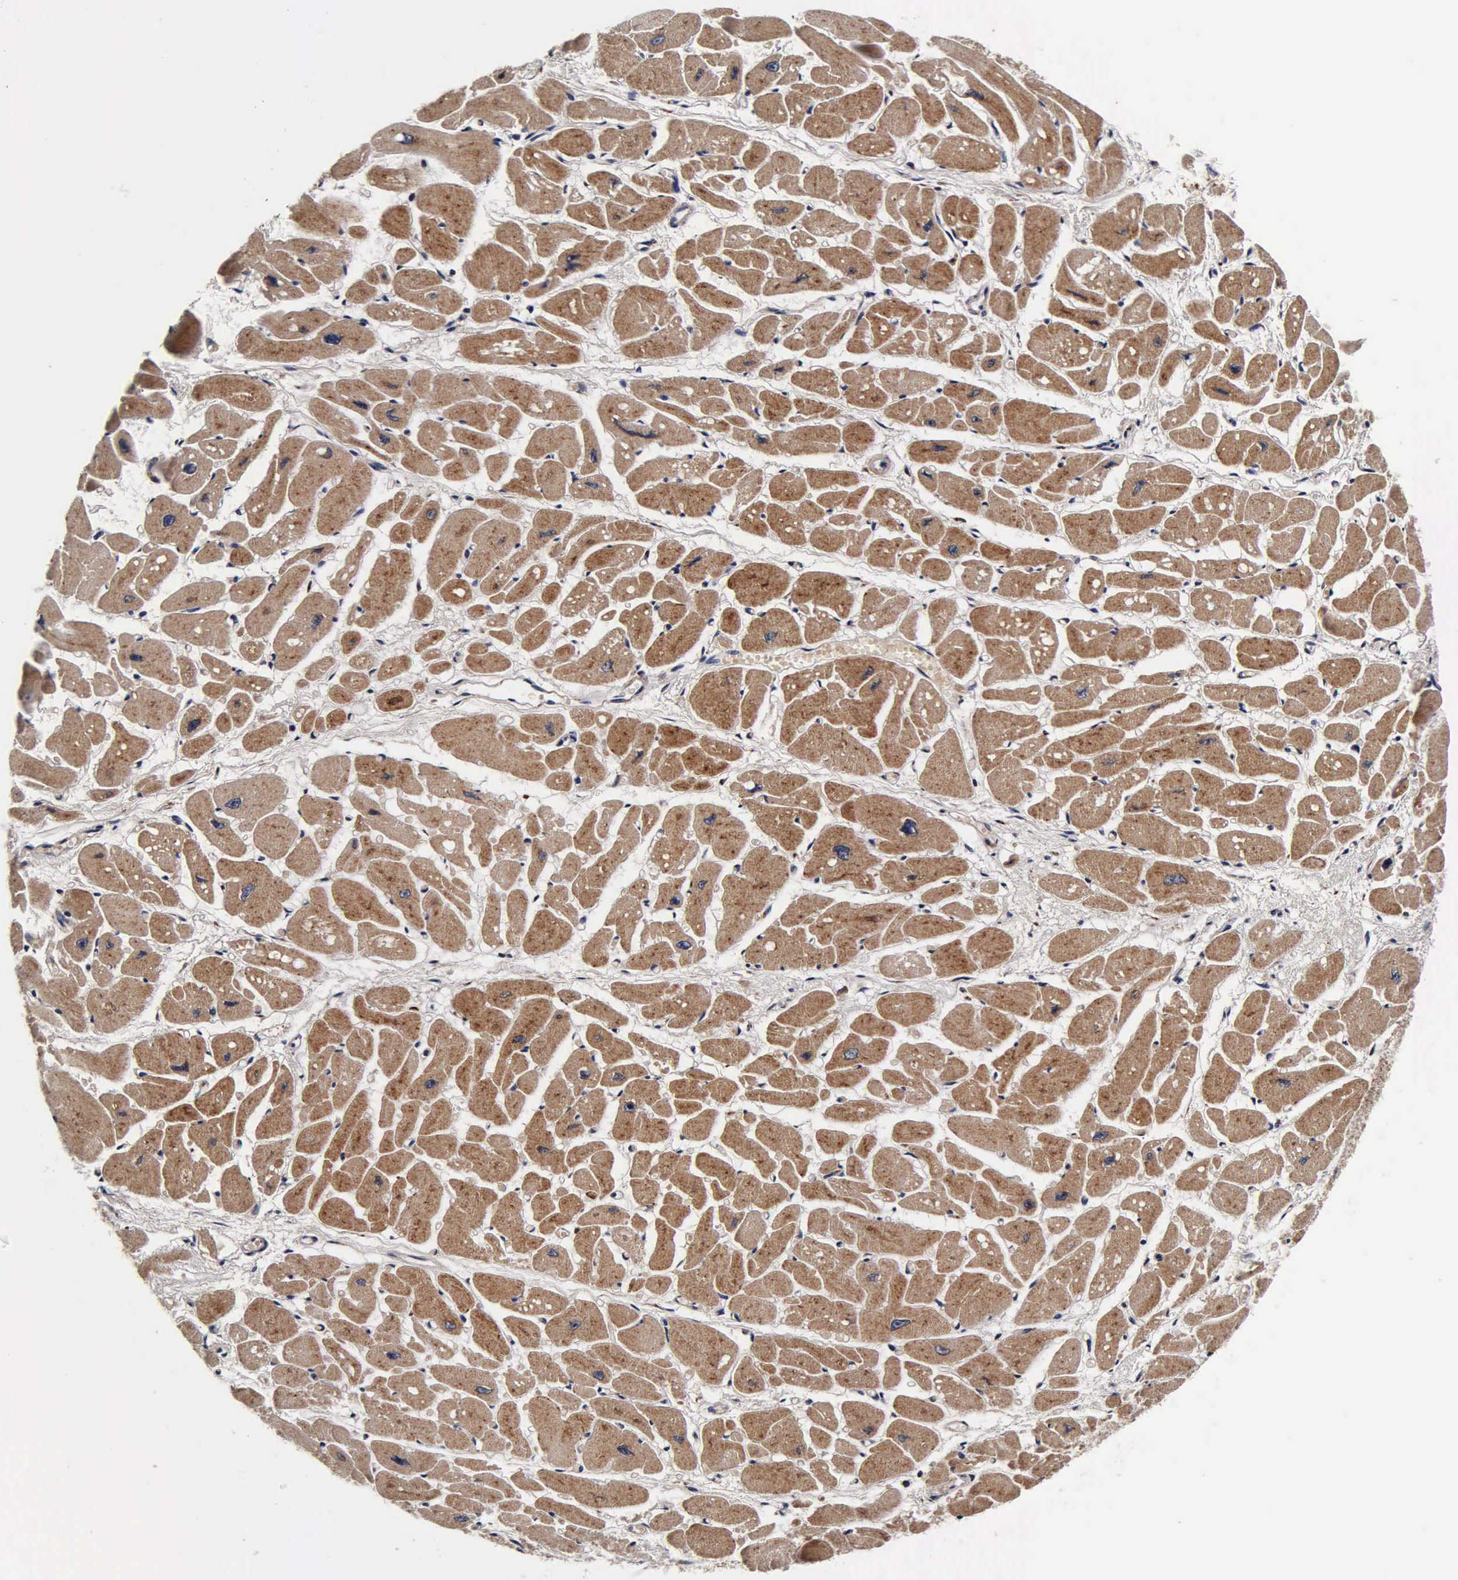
{"staining": {"intensity": "strong", "quantity": ">75%", "location": "cytoplasmic/membranous"}, "tissue": "heart muscle", "cell_type": "Cardiomyocytes", "image_type": "normal", "snomed": [{"axis": "morphology", "description": "Normal tissue, NOS"}, {"axis": "topography", "description": "Heart"}], "caption": "Immunohistochemistry image of unremarkable heart muscle stained for a protein (brown), which displays high levels of strong cytoplasmic/membranous positivity in approximately >75% of cardiomyocytes.", "gene": "CST3", "patient": {"sex": "female", "age": 54}}